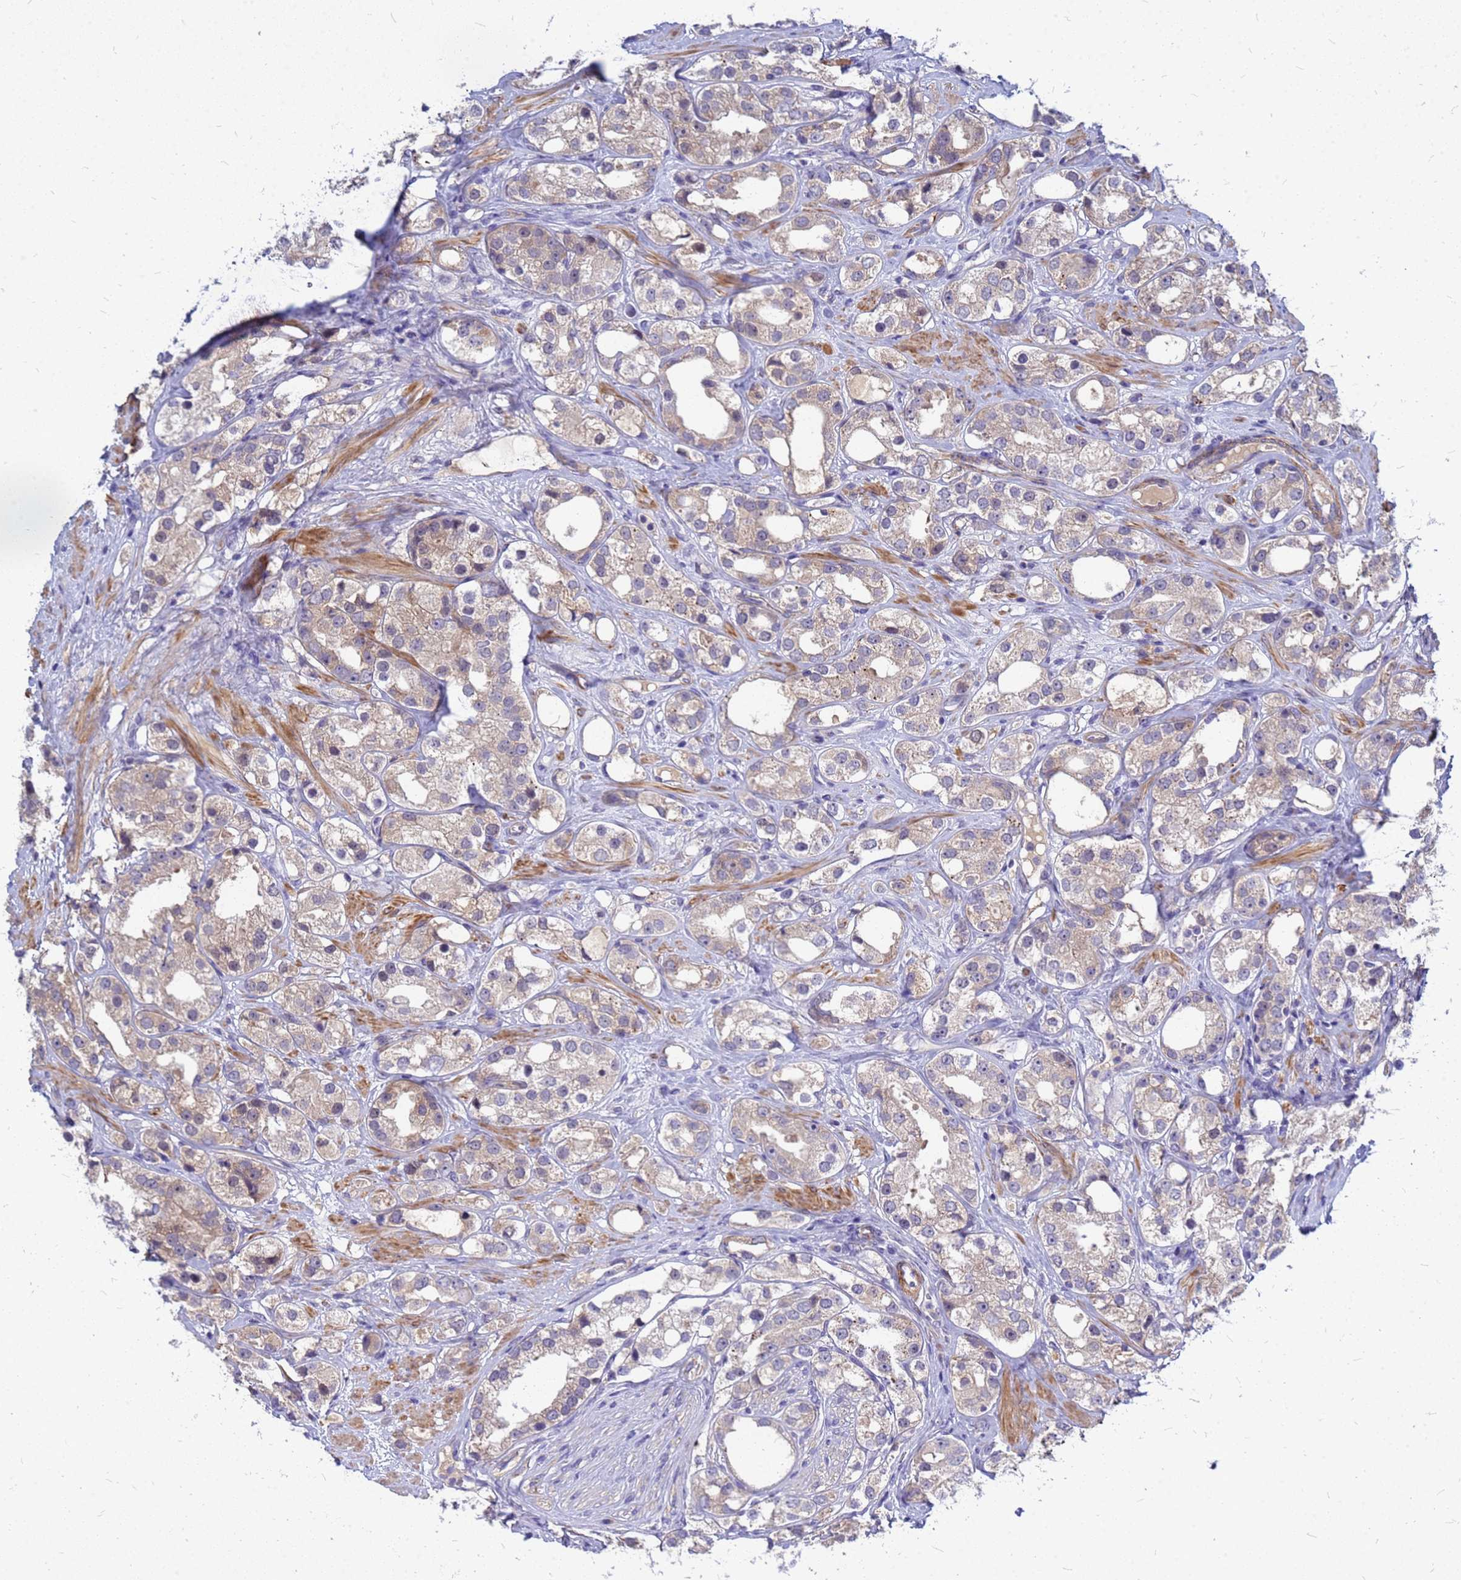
{"staining": {"intensity": "weak", "quantity": "<25%", "location": "cytoplasmic/membranous"}, "tissue": "prostate cancer", "cell_type": "Tumor cells", "image_type": "cancer", "snomed": [{"axis": "morphology", "description": "Adenocarcinoma, NOS"}, {"axis": "topography", "description": "Prostate"}], "caption": "This image is of prostate adenocarcinoma stained with immunohistochemistry (IHC) to label a protein in brown with the nuclei are counter-stained blue. There is no staining in tumor cells.", "gene": "SRGAP3", "patient": {"sex": "male", "age": 79}}